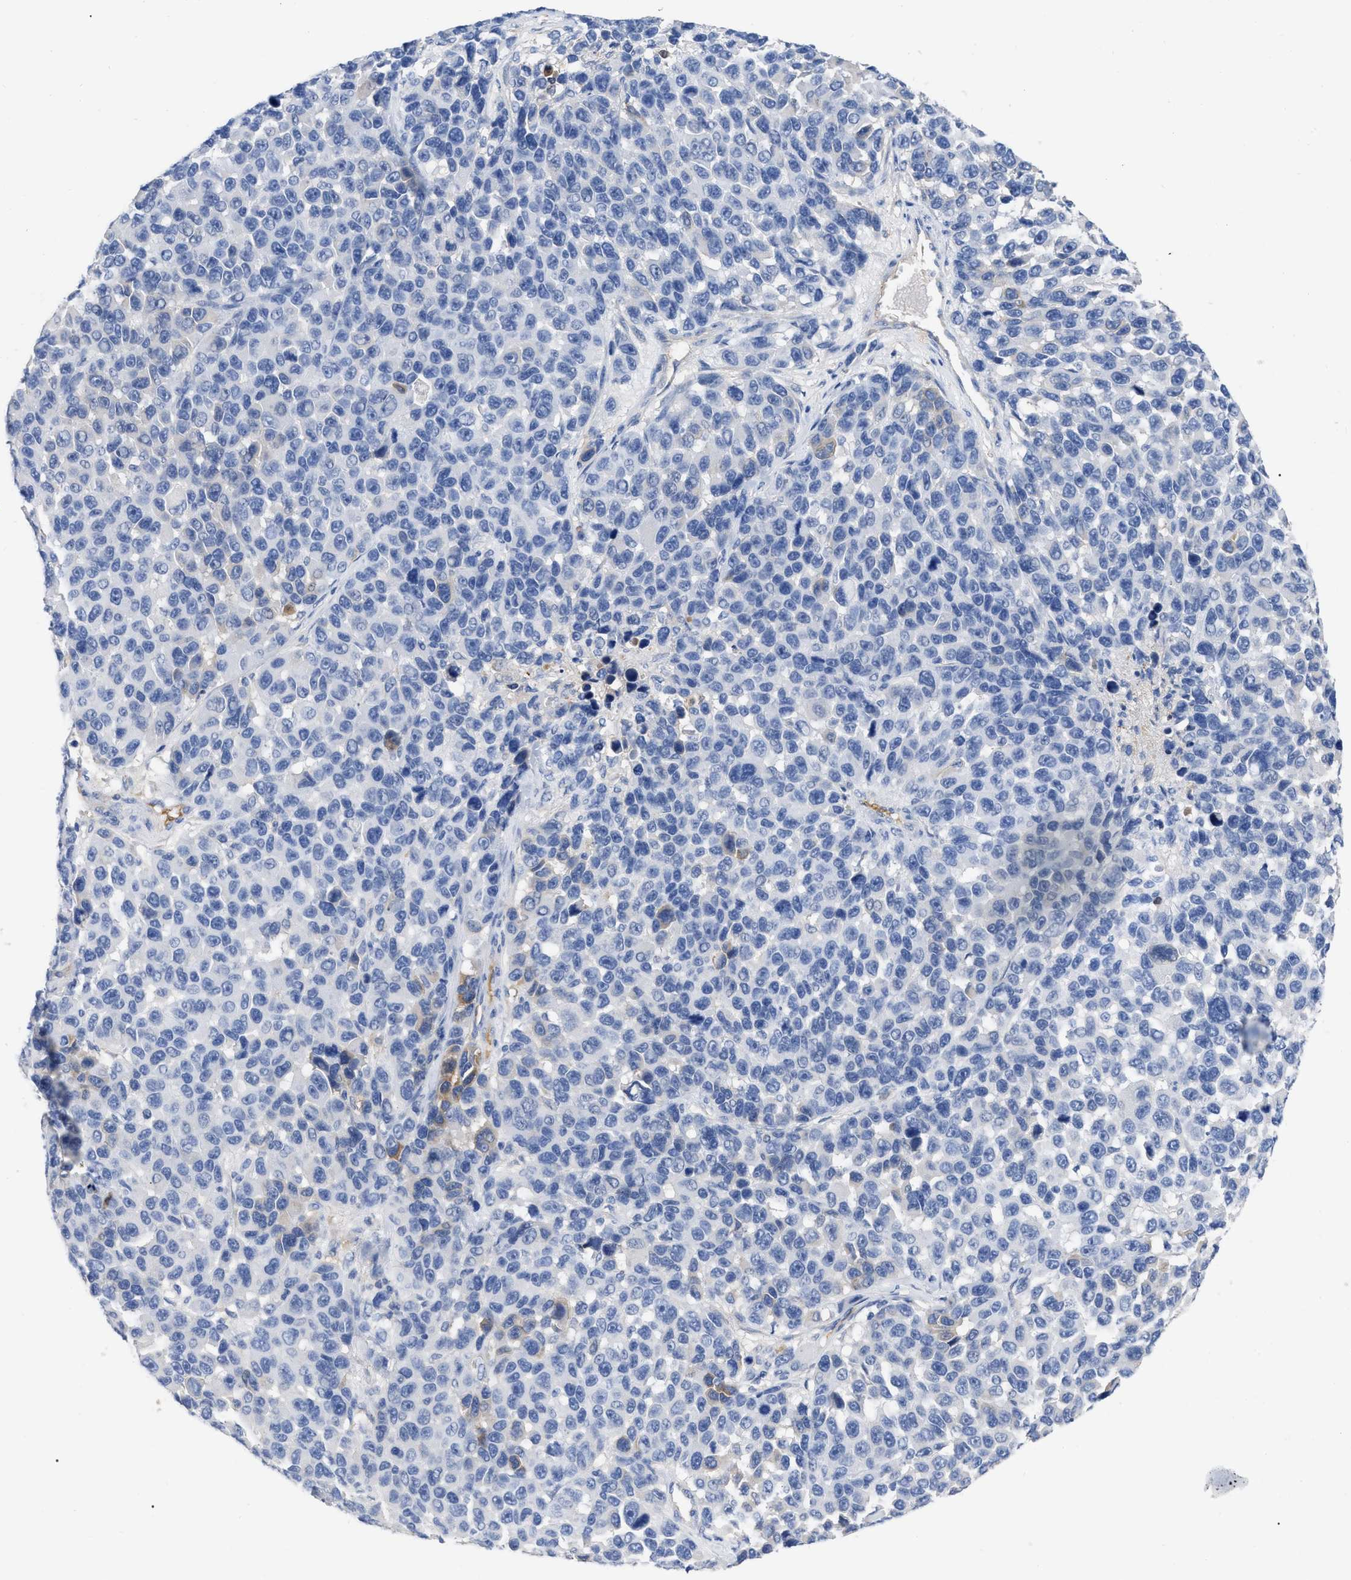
{"staining": {"intensity": "negative", "quantity": "none", "location": "none"}, "tissue": "melanoma", "cell_type": "Tumor cells", "image_type": "cancer", "snomed": [{"axis": "morphology", "description": "Malignant melanoma, NOS"}, {"axis": "topography", "description": "Skin"}], "caption": "An immunohistochemistry micrograph of malignant melanoma is shown. There is no staining in tumor cells of malignant melanoma. The staining was performed using DAB (3,3'-diaminobenzidine) to visualize the protein expression in brown, while the nuclei were stained in blue with hematoxylin (Magnification: 20x).", "gene": "IGHV5-51", "patient": {"sex": "male", "age": 53}}